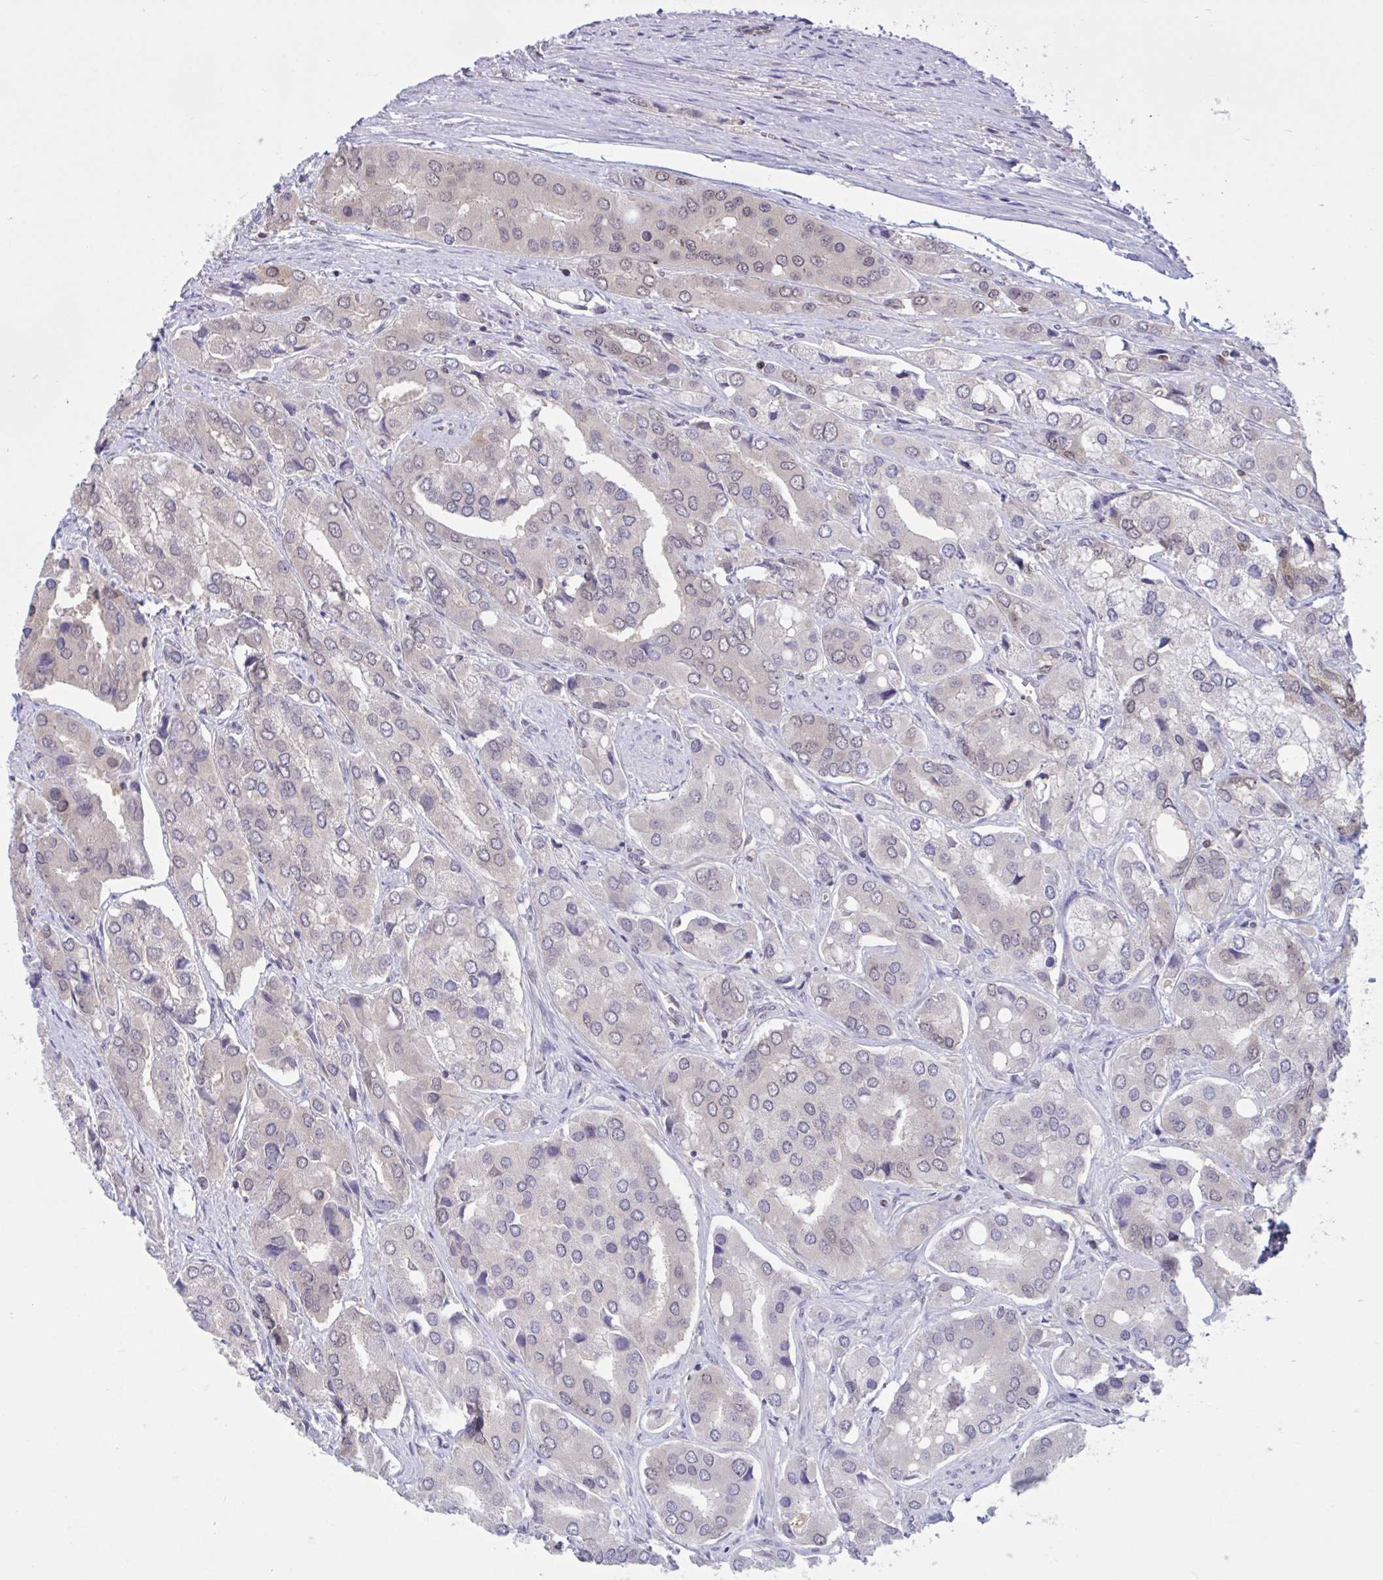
{"staining": {"intensity": "weak", "quantity": "<25%", "location": "nuclear"}, "tissue": "prostate cancer", "cell_type": "Tumor cells", "image_type": "cancer", "snomed": [{"axis": "morphology", "description": "Adenocarcinoma, Low grade"}, {"axis": "topography", "description": "Prostate"}], "caption": "Tumor cells show no significant positivity in prostate cancer.", "gene": "RBL1", "patient": {"sex": "male", "age": 69}}